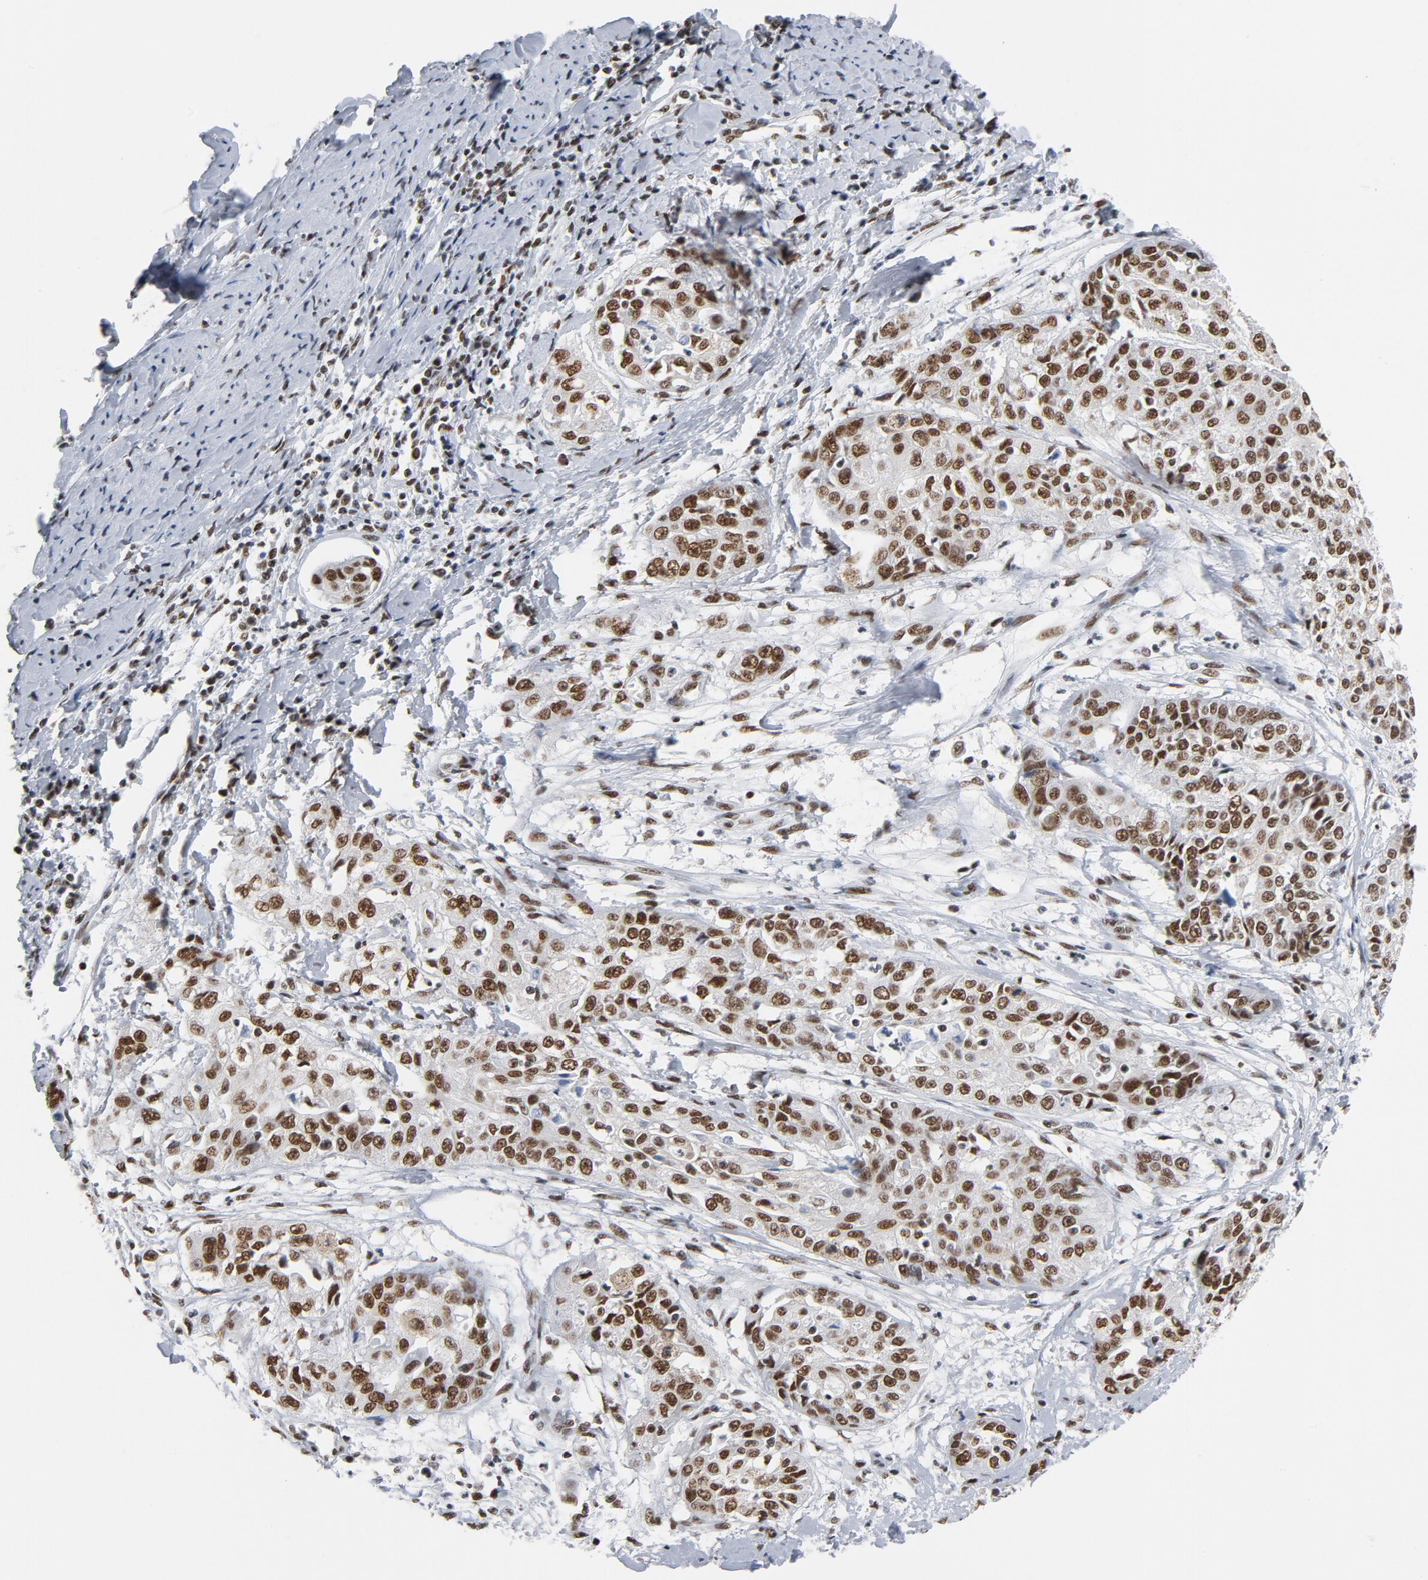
{"staining": {"intensity": "moderate", "quantity": ">75%", "location": "nuclear"}, "tissue": "cervical cancer", "cell_type": "Tumor cells", "image_type": "cancer", "snomed": [{"axis": "morphology", "description": "Squamous cell carcinoma, NOS"}, {"axis": "topography", "description": "Cervix"}], "caption": "Human cervical squamous cell carcinoma stained with a brown dye demonstrates moderate nuclear positive expression in about >75% of tumor cells.", "gene": "CSTF2", "patient": {"sex": "female", "age": 64}}